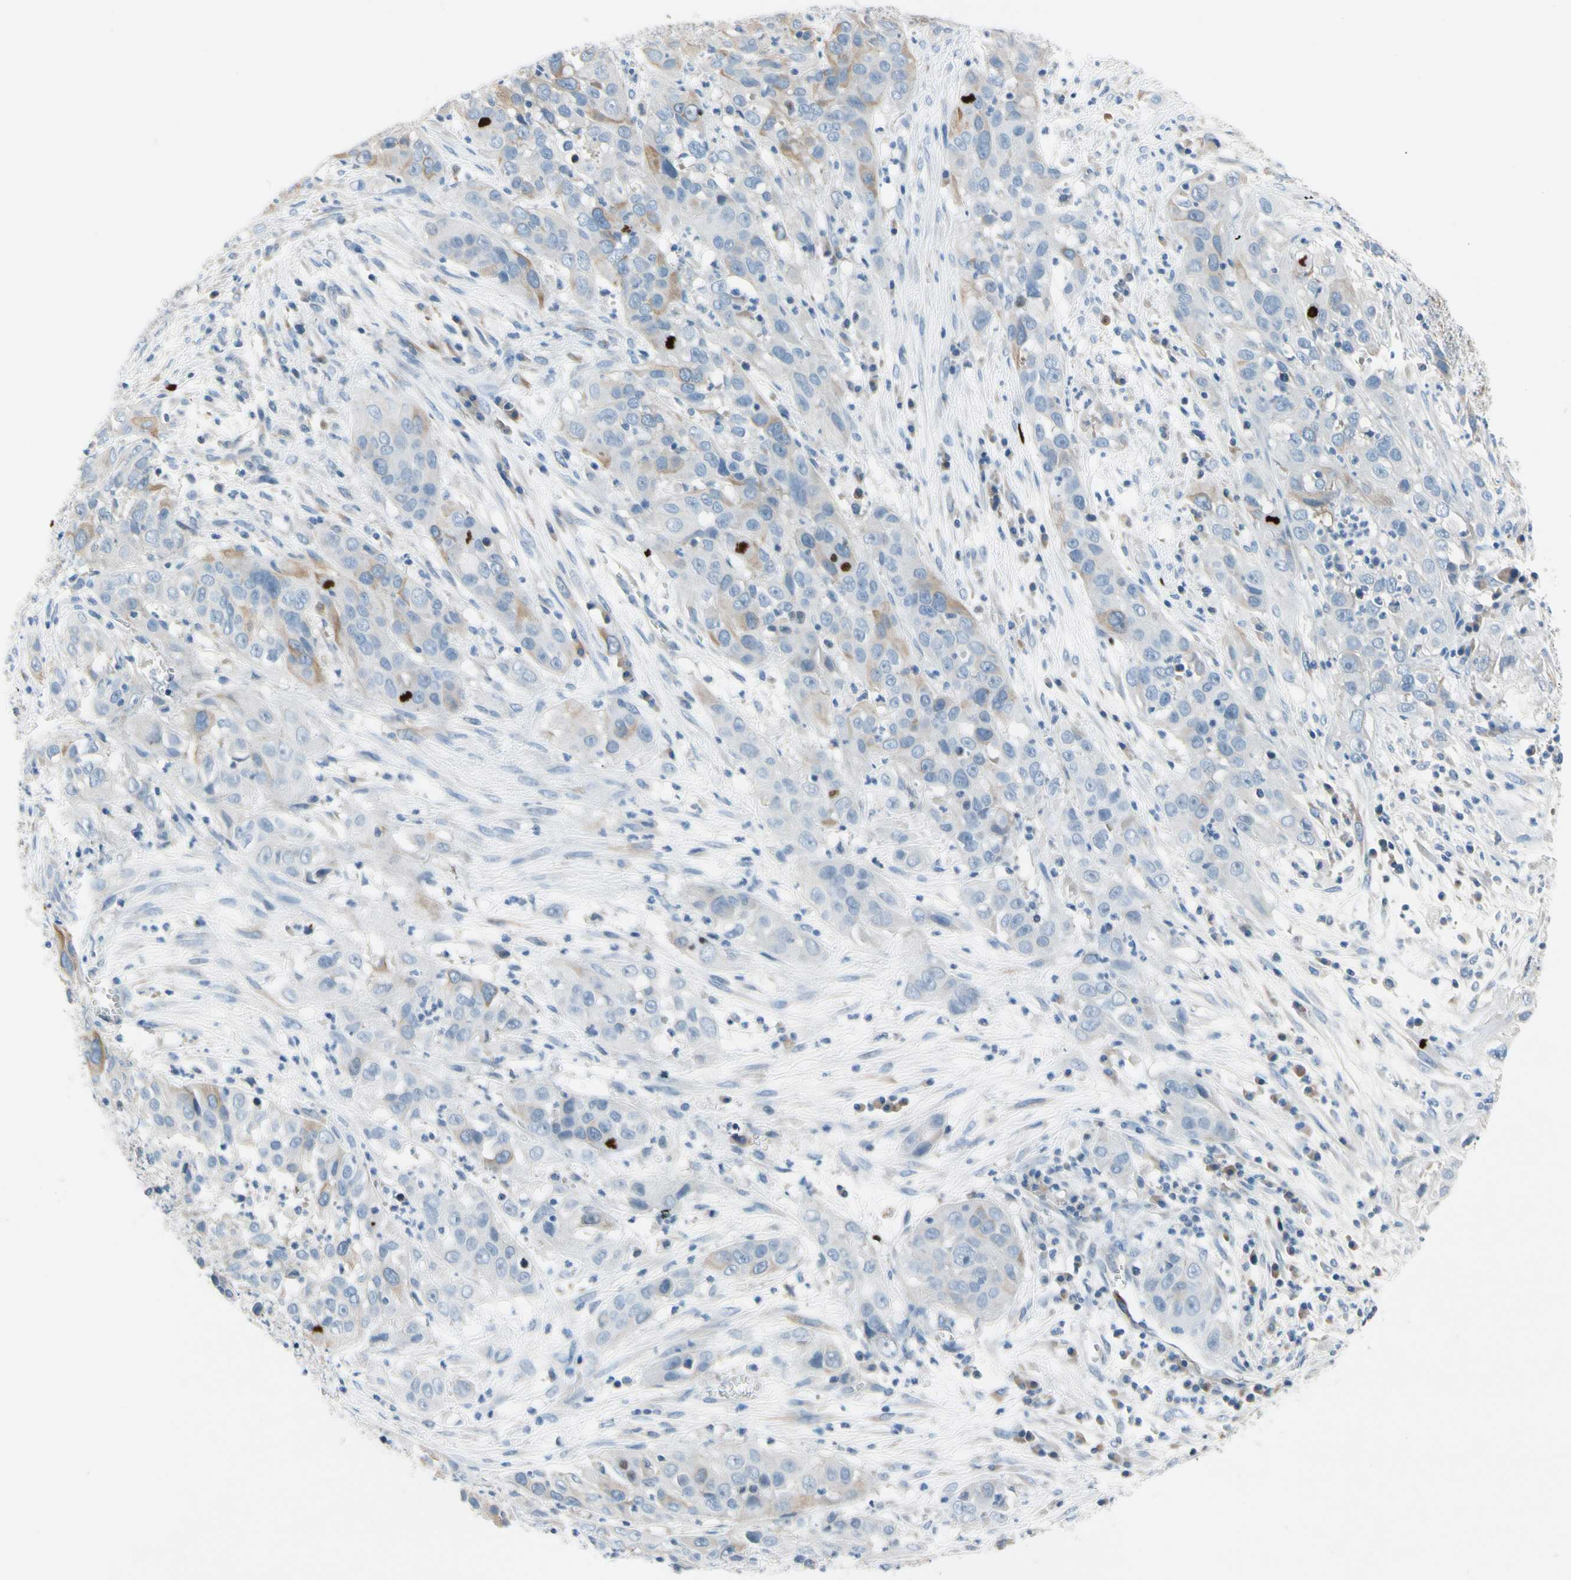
{"staining": {"intensity": "moderate", "quantity": "<25%", "location": "cytoplasmic/membranous"}, "tissue": "cervical cancer", "cell_type": "Tumor cells", "image_type": "cancer", "snomed": [{"axis": "morphology", "description": "Squamous cell carcinoma, NOS"}, {"axis": "topography", "description": "Cervix"}], "caption": "Immunohistochemical staining of human cervical squamous cell carcinoma reveals moderate cytoplasmic/membranous protein expression in about <25% of tumor cells.", "gene": "CKAP2", "patient": {"sex": "female", "age": 32}}